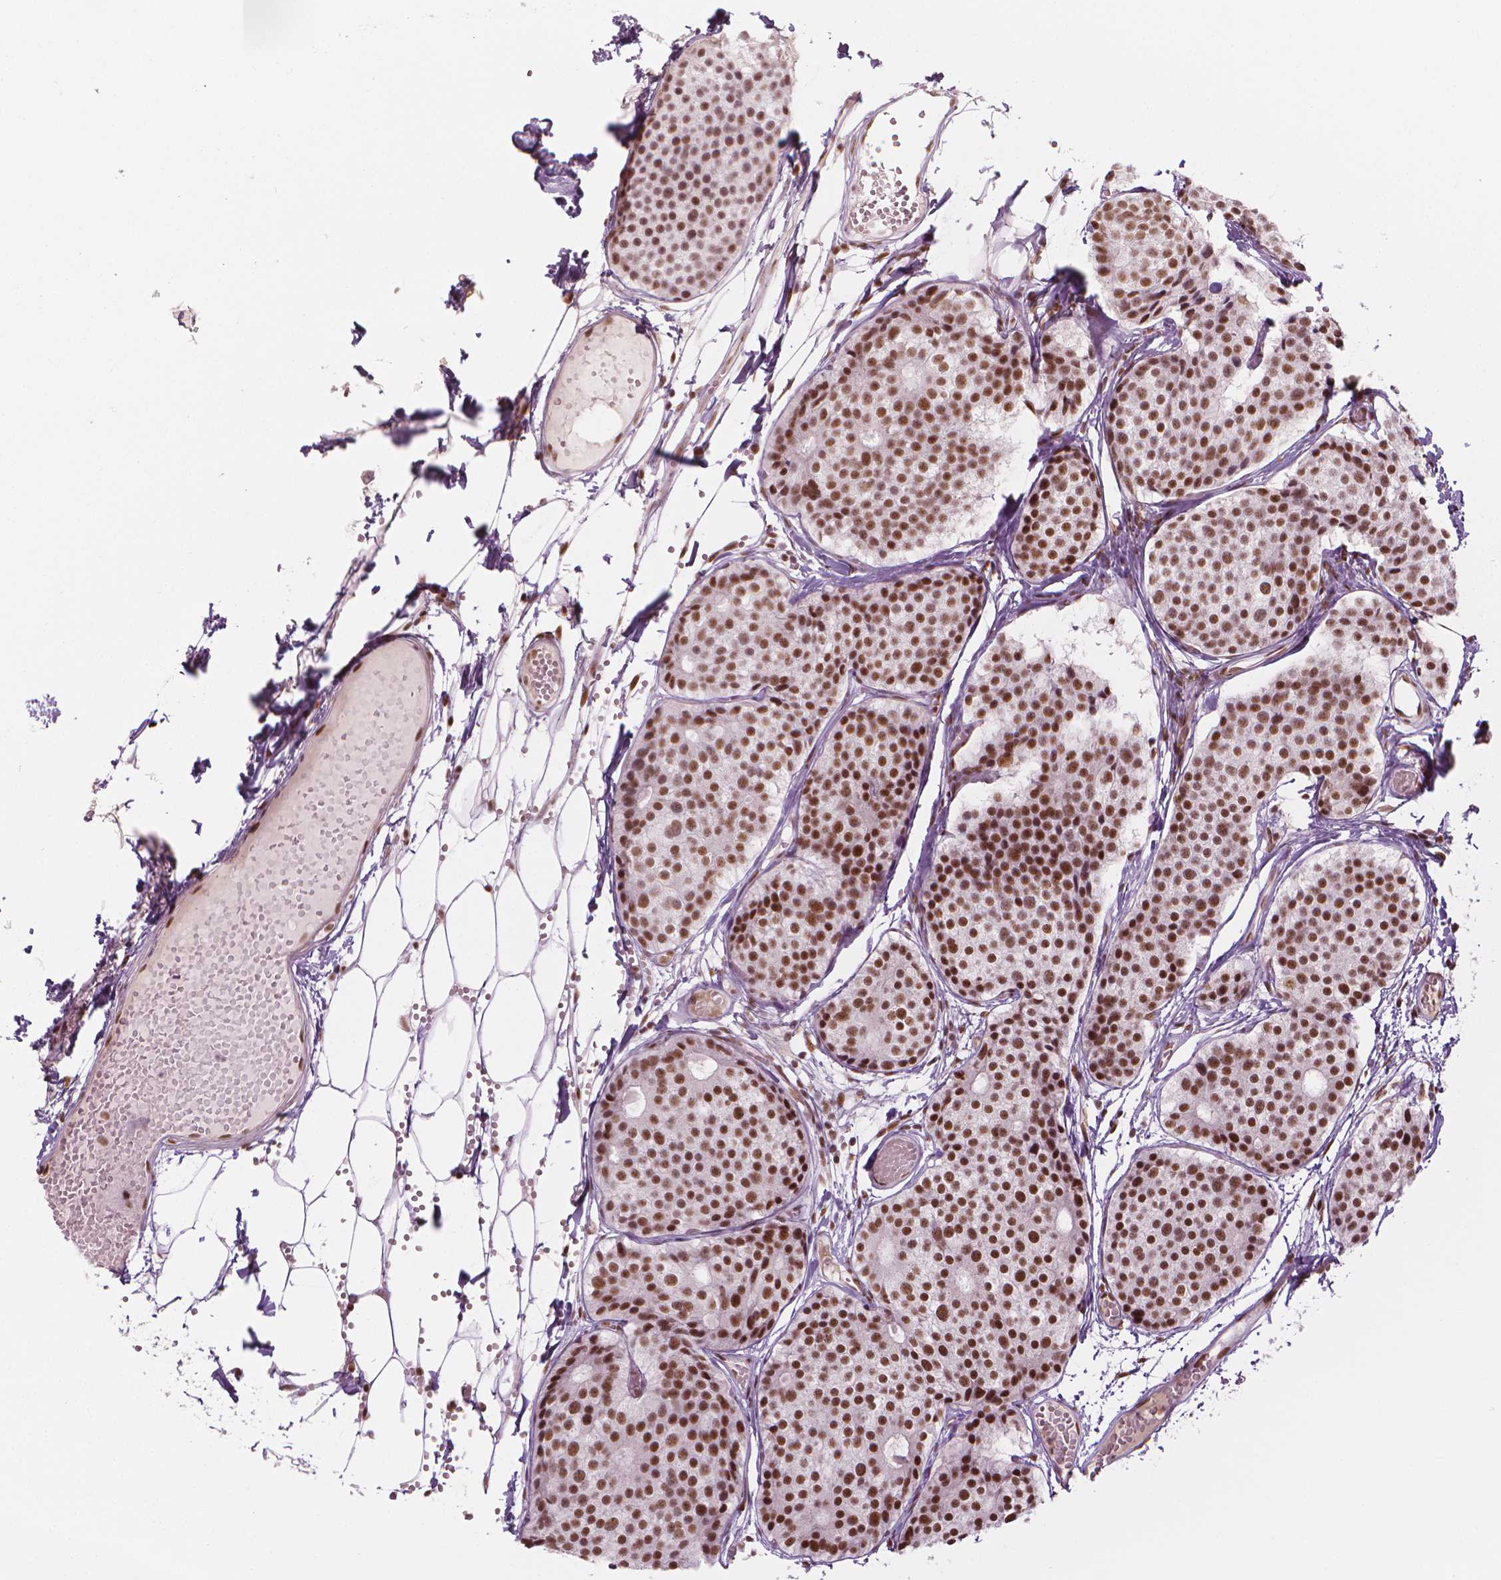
{"staining": {"intensity": "strong", "quantity": ">75%", "location": "nuclear"}, "tissue": "carcinoid", "cell_type": "Tumor cells", "image_type": "cancer", "snomed": [{"axis": "morphology", "description": "Carcinoid, malignant, NOS"}, {"axis": "topography", "description": "Small intestine"}], "caption": "Human carcinoid (malignant) stained for a protein (brown) displays strong nuclear positive expression in about >75% of tumor cells.", "gene": "ELF2", "patient": {"sex": "female", "age": 65}}